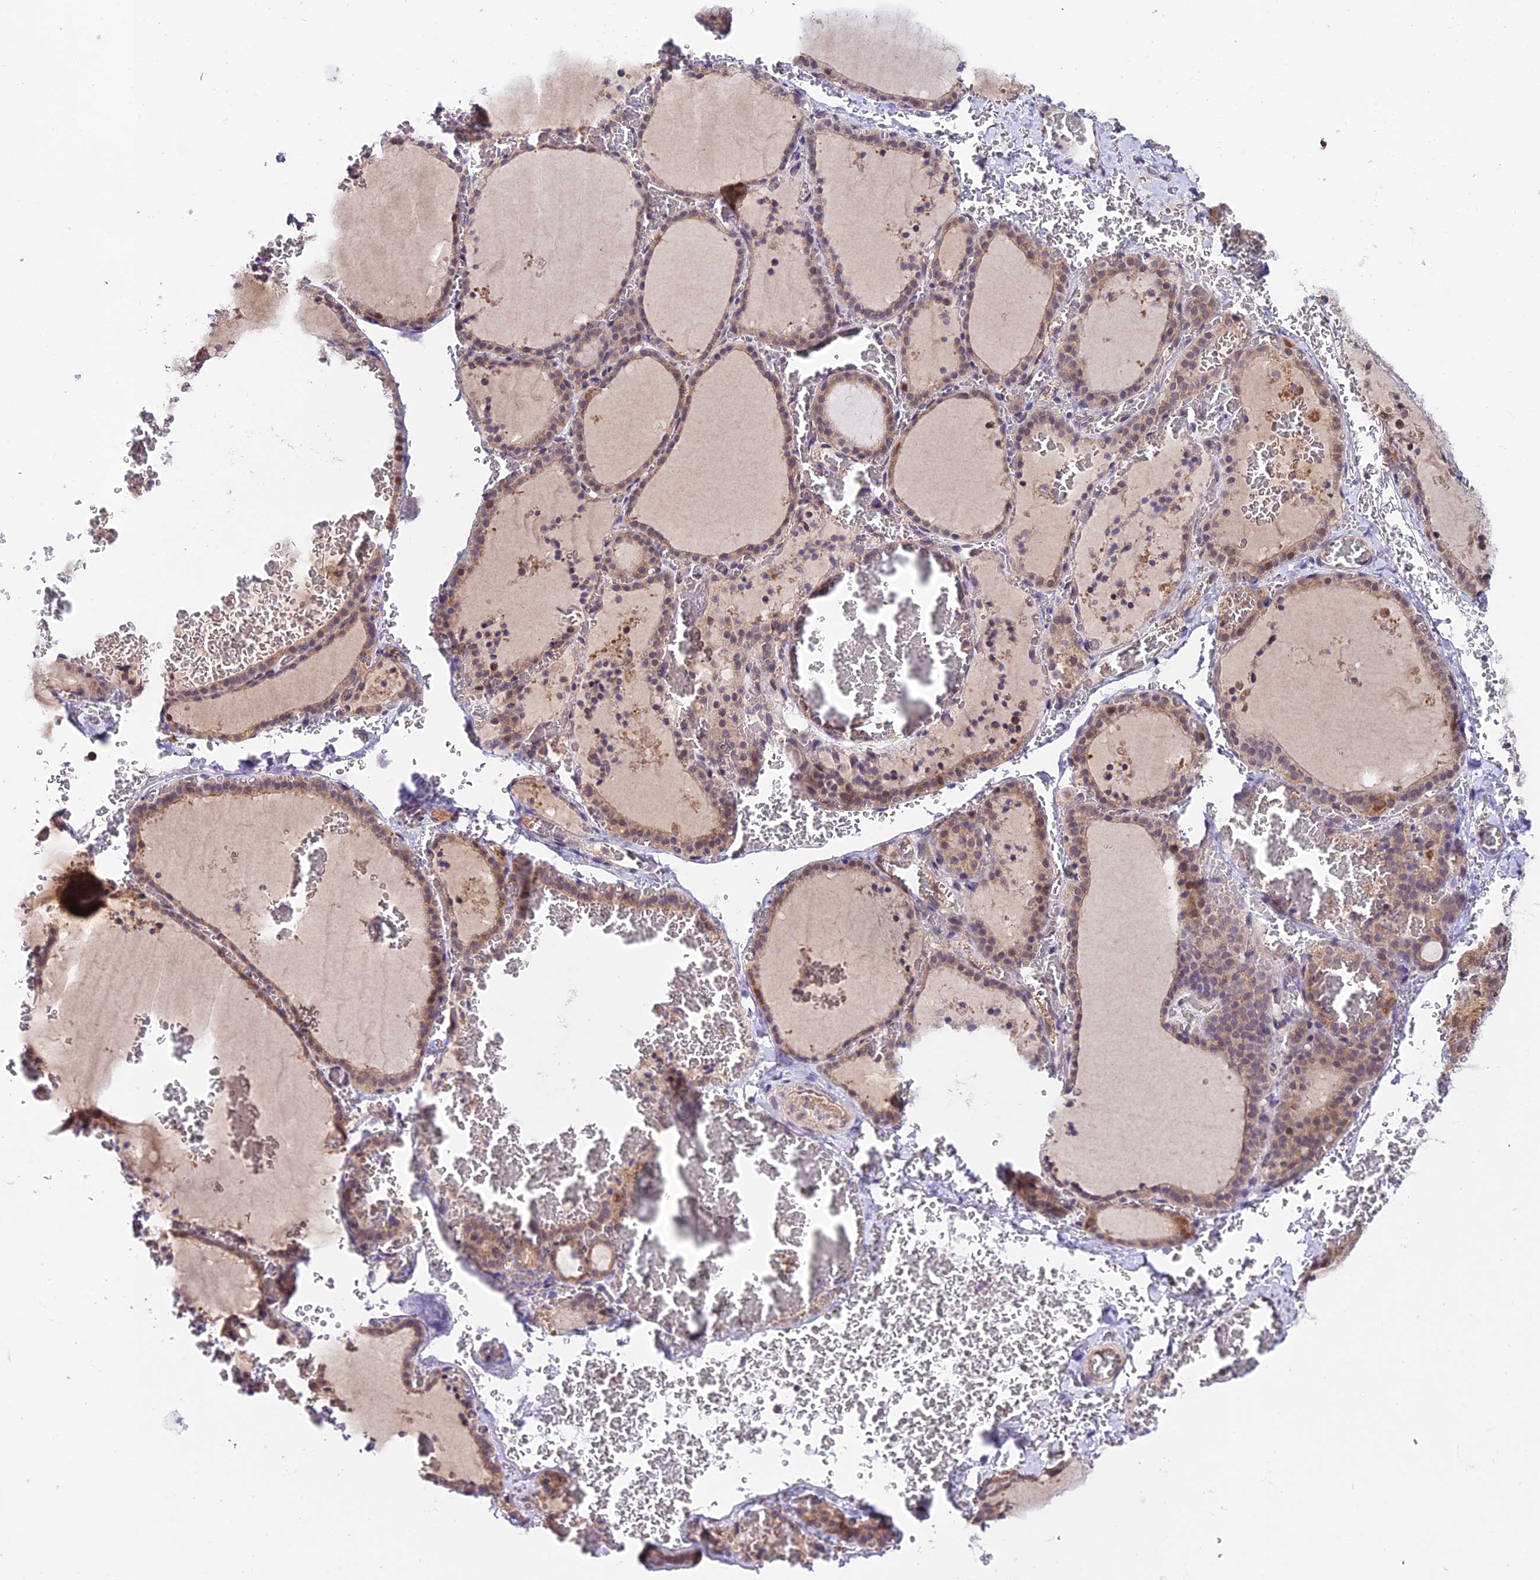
{"staining": {"intensity": "weak", "quantity": "25%-75%", "location": "cytoplasmic/membranous"}, "tissue": "thyroid gland", "cell_type": "Glandular cells", "image_type": "normal", "snomed": [{"axis": "morphology", "description": "Normal tissue, NOS"}, {"axis": "topography", "description": "Thyroid gland"}], "caption": "Immunohistochemistry (IHC) histopathology image of unremarkable thyroid gland: thyroid gland stained using immunohistochemistry (IHC) demonstrates low levels of weak protein expression localized specifically in the cytoplasmic/membranous of glandular cells, appearing as a cytoplasmic/membranous brown color.", "gene": "TRIM40", "patient": {"sex": "female", "age": 39}}